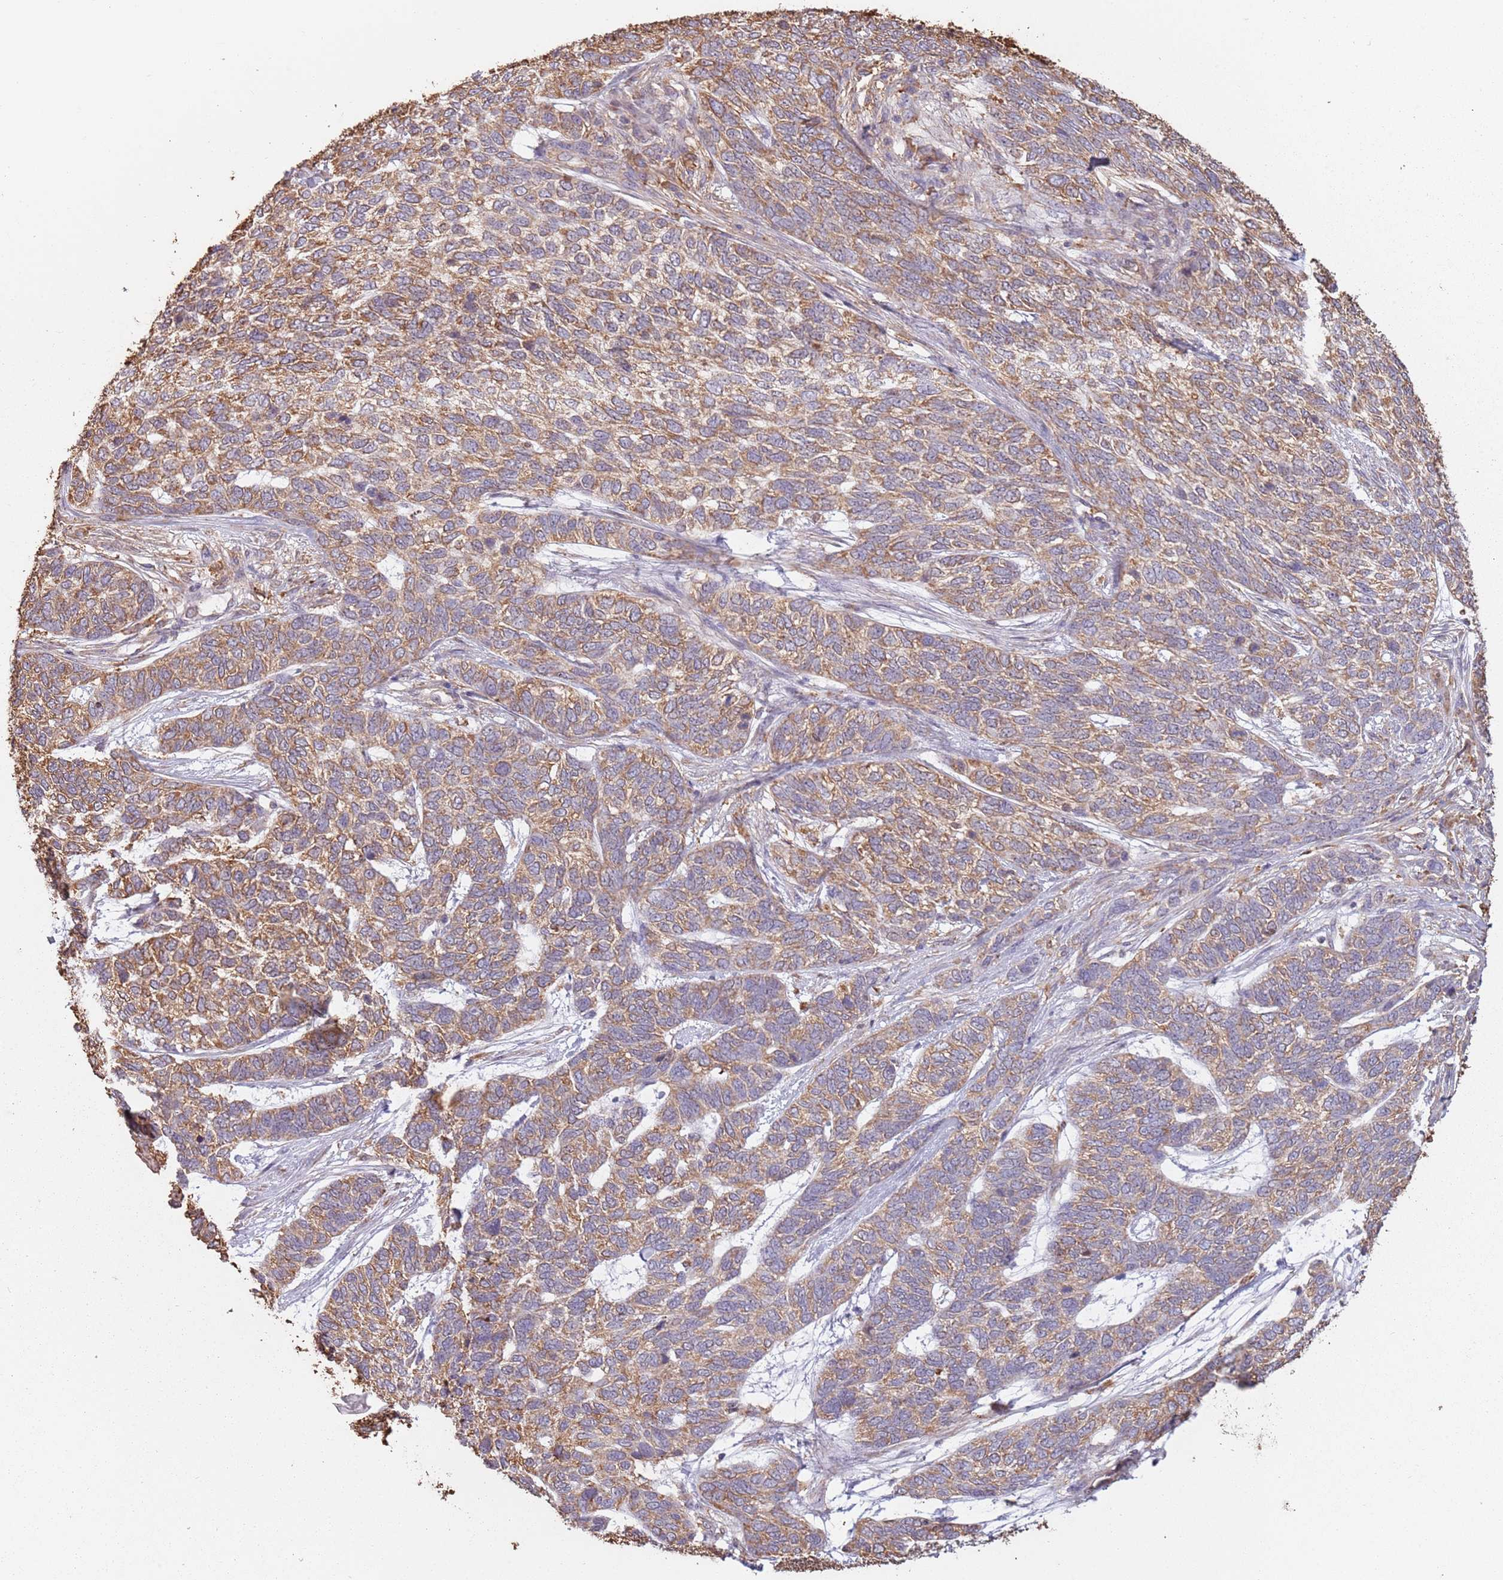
{"staining": {"intensity": "moderate", "quantity": ">75%", "location": "cytoplasmic/membranous"}, "tissue": "skin cancer", "cell_type": "Tumor cells", "image_type": "cancer", "snomed": [{"axis": "morphology", "description": "Basal cell carcinoma"}, {"axis": "topography", "description": "Skin"}], "caption": "The immunohistochemical stain labels moderate cytoplasmic/membranous staining in tumor cells of skin cancer (basal cell carcinoma) tissue.", "gene": "ATOSB", "patient": {"sex": "female", "age": 65}}